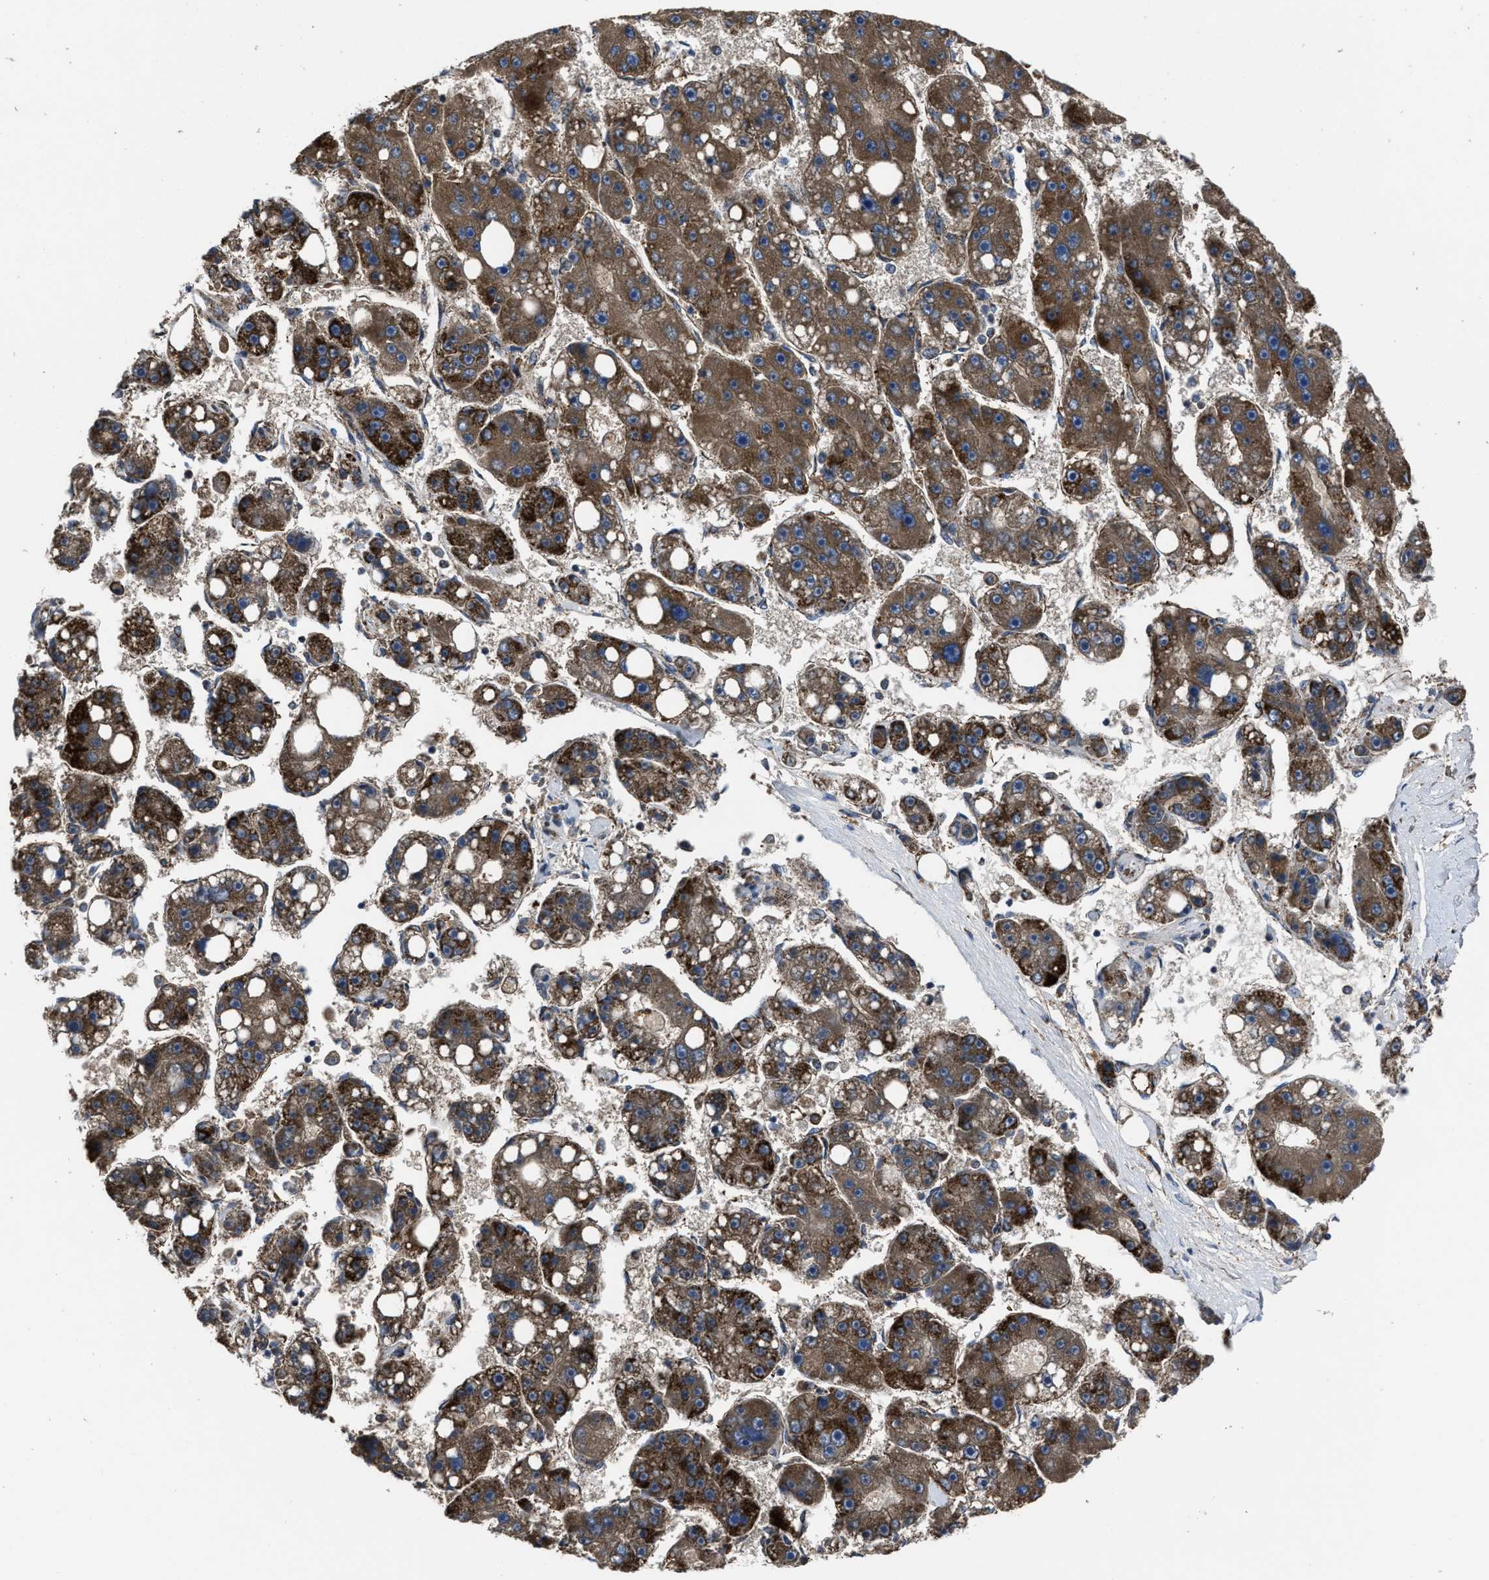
{"staining": {"intensity": "strong", "quantity": ">75%", "location": "cytoplasmic/membranous"}, "tissue": "liver cancer", "cell_type": "Tumor cells", "image_type": "cancer", "snomed": [{"axis": "morphology", "description": "Carcinoma, Hepatocellular, NOS"}, {"axis": "topography", "description": "Liver"}], "caption": "Immunohistochemistry (IHC) photomicrograph of liver hepatocellular carcinoma stained for a protein (brown), which demonstrates high levels of strong cytoplasmic/membranous expression in about >75% of tumor cells.", "gene": "PASK", "patient": {"sex": "female", "age": 61}}